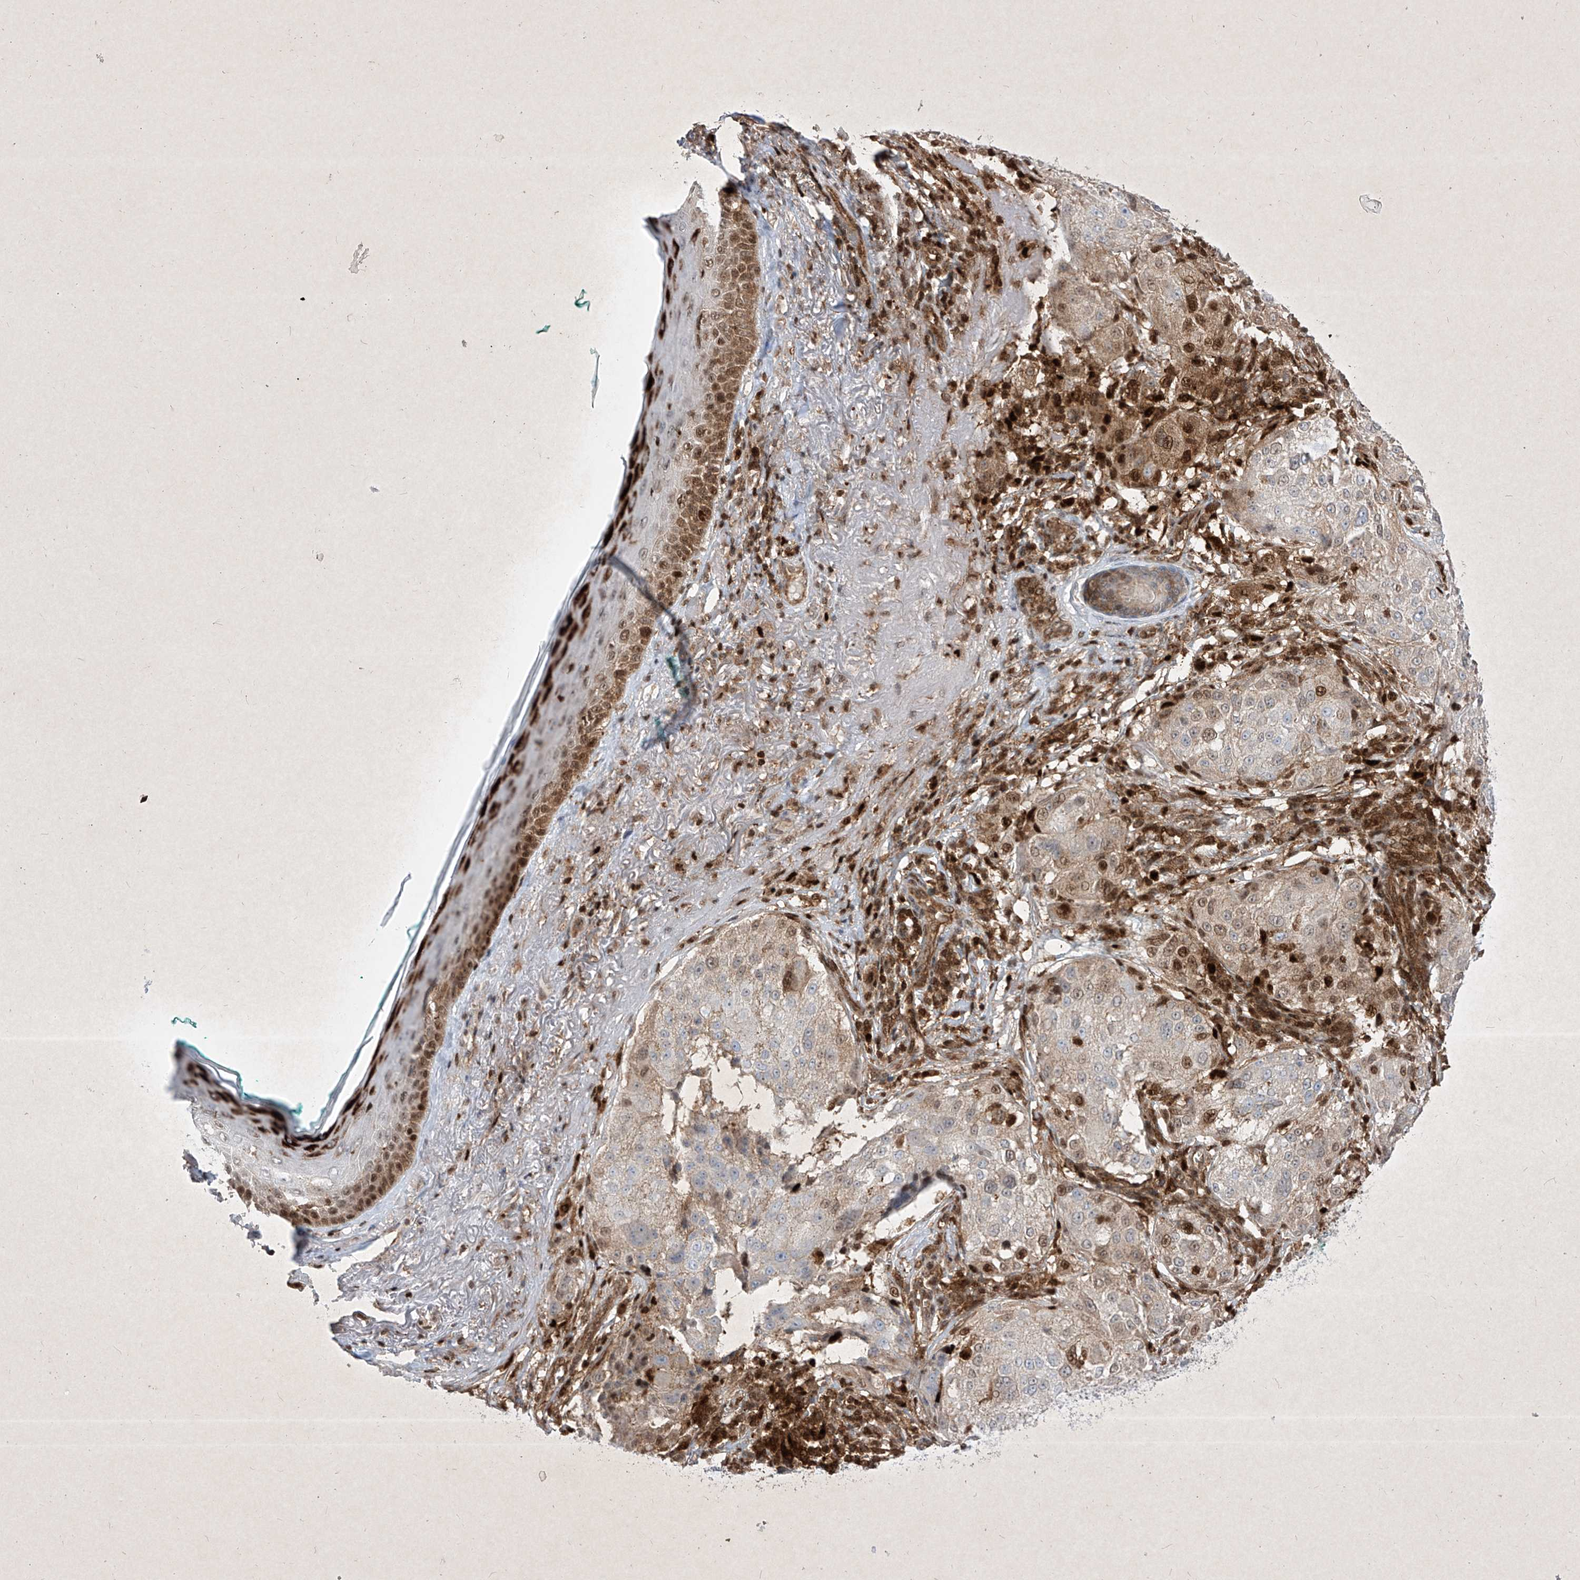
{"staining": {"intensity": "moderate", "quantity": "<25%", "location": "nuclear"}, "tissue": "melanoma", "cell_type": "Tumor cells", "image_type": "cancer", "snomed": [{"axis": "morphology", "description": "Necrosis, NOS"}, {"axis": "morphology", "description": "Malignant melanoma, NOS"}, {"axis": "topography", "description": "Skin"}], "caption": "Malignant melanoma stained with immunohistochemistry shows moderate nuclear positivity in about <25% of tumor cells.", "gene": "PSMB10", "patient": {"sex": "female", "age": 87}}